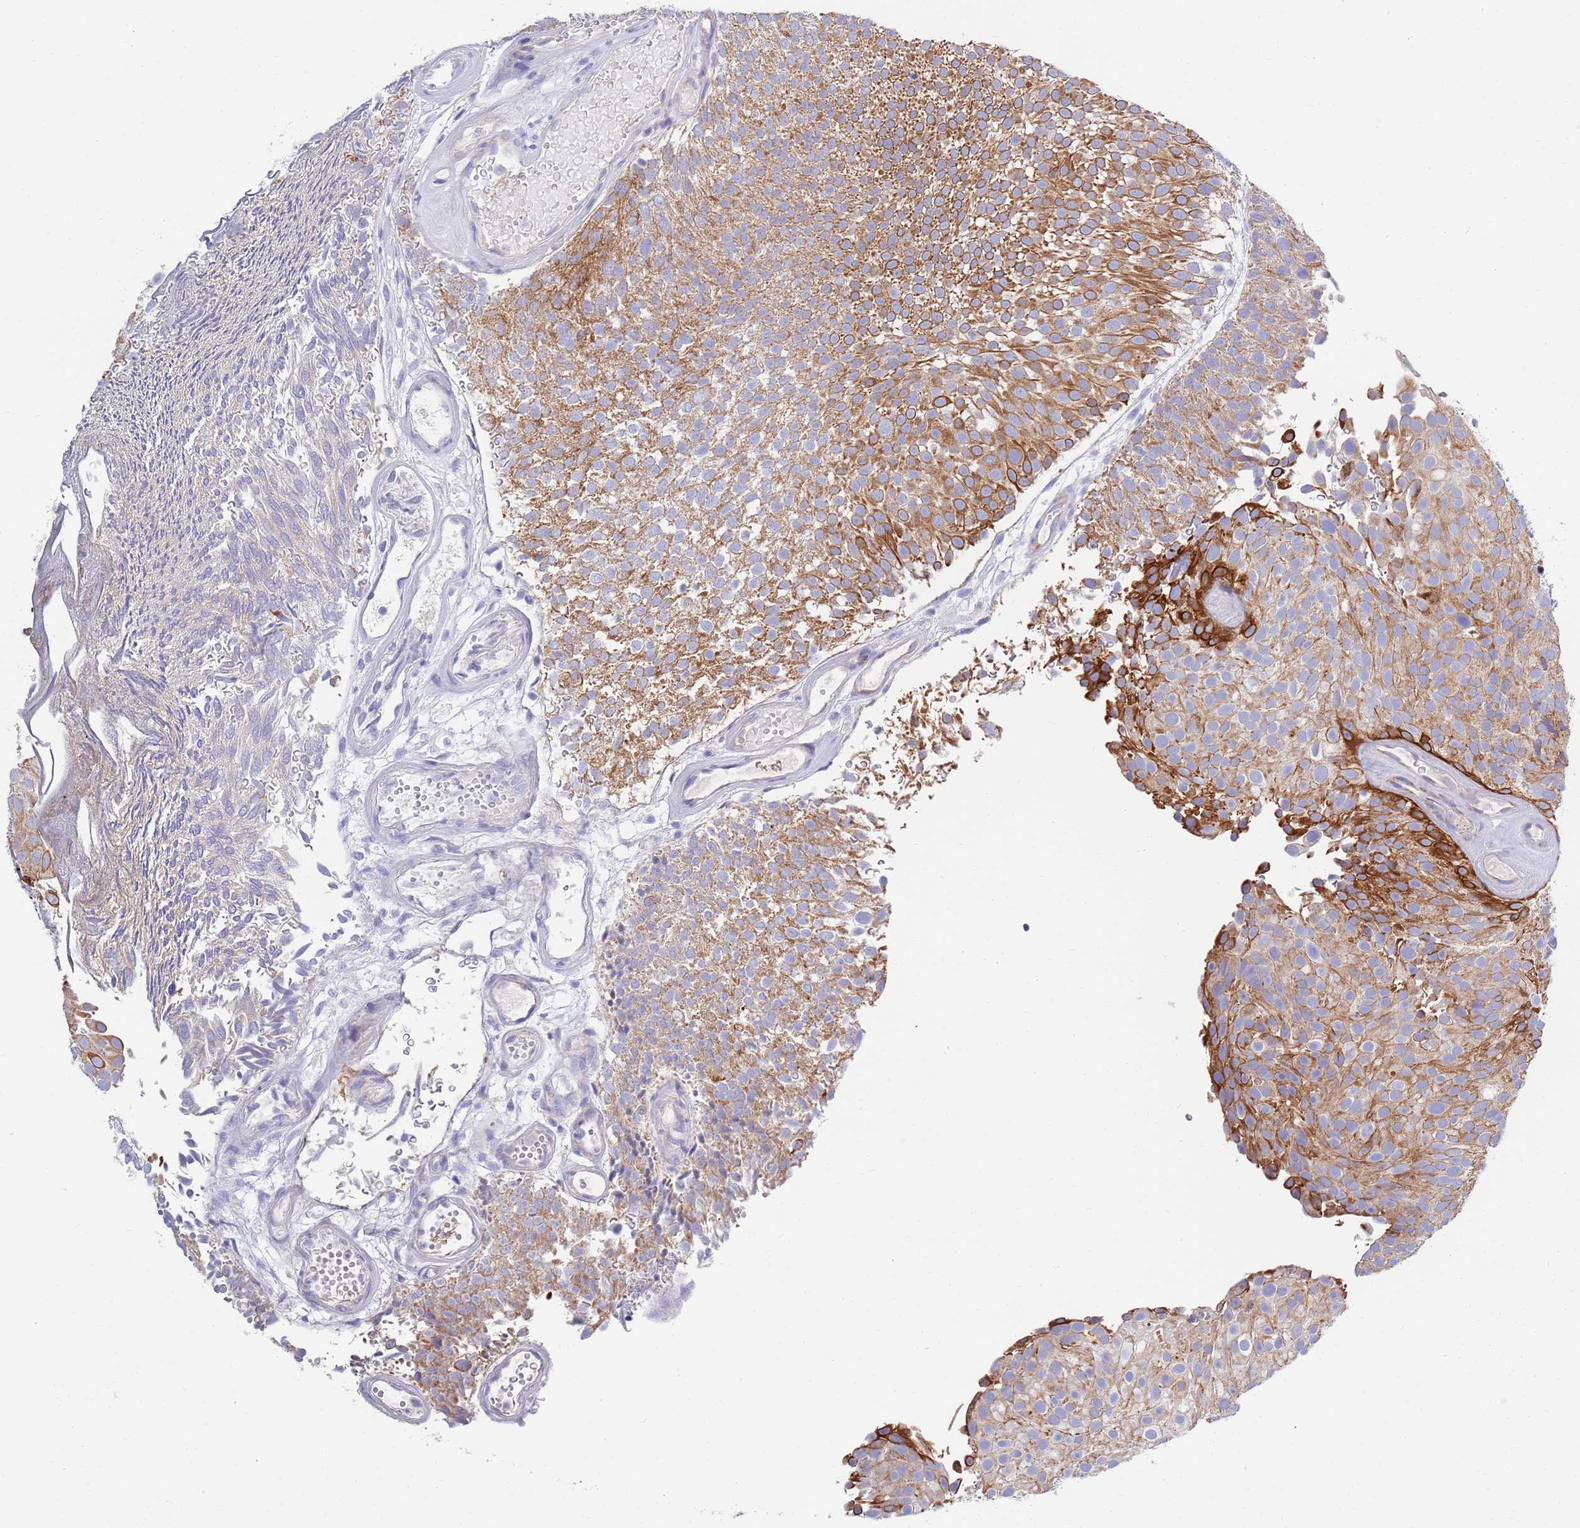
{"staining": {"intensity": "strong", "quantity": "25%-75%", "location": "cytoplasmic/membranous"}, "tissue": "urothelial cancer", "cell_type": "Tumor cells", "image_type": "cancer", "snomed": [{"axis": "morphology", "description": "Urothelial carcinoma, Low grade"}, {"axis": "topography", "description": "Urinary bladder"}], "caption": "This is a histology image of immunohistochemistry (IHC) staining of low-grade urothelial carcinoma, which shows strong staining in the cytoplasmic/membranous of tumor cells.", "gene": "EMC8", "patient": {"sex": "male", "age": 78}}